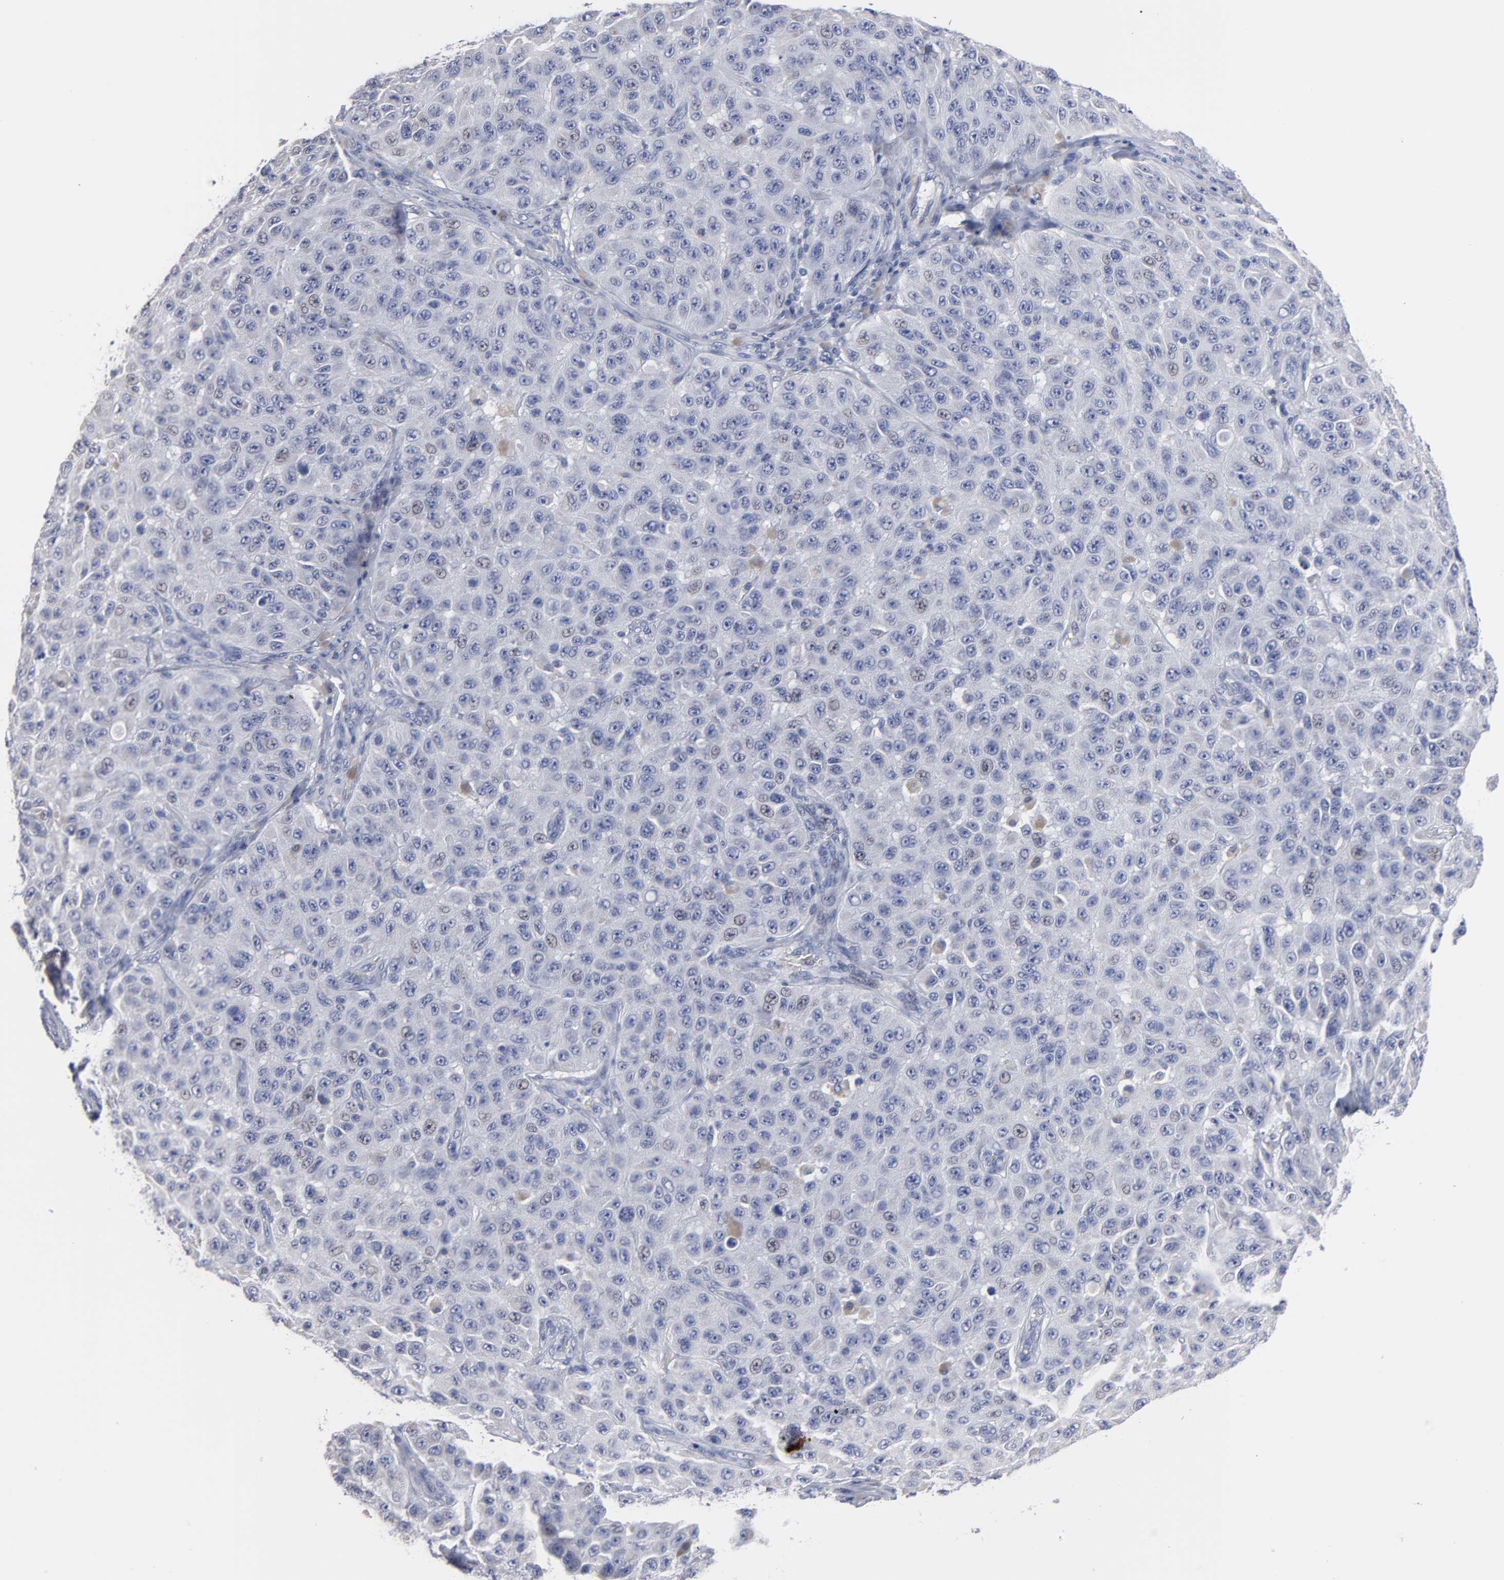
{"staining": {"intensity": "negative", "quantity": "none", "location": "none"}, "tissue": "melanoma", "cell_type": "Tumor cells", "image_type": "cancer", "snomed": [{"axis": "morphology", "description": "Malignant melanoma, NOS"}, {"axis": "topography", "description": "Skin"}], "caption": "IHC of melanoma reveals no positivity in tumor cells. The staining was performed using DAB to visualize the protein expression in brown, while the nuclei were stained in blue with hematoxylin (Magnification: 20x).", "gene": "RPH3A", "patient": {"sex": "male", "age": 30}}